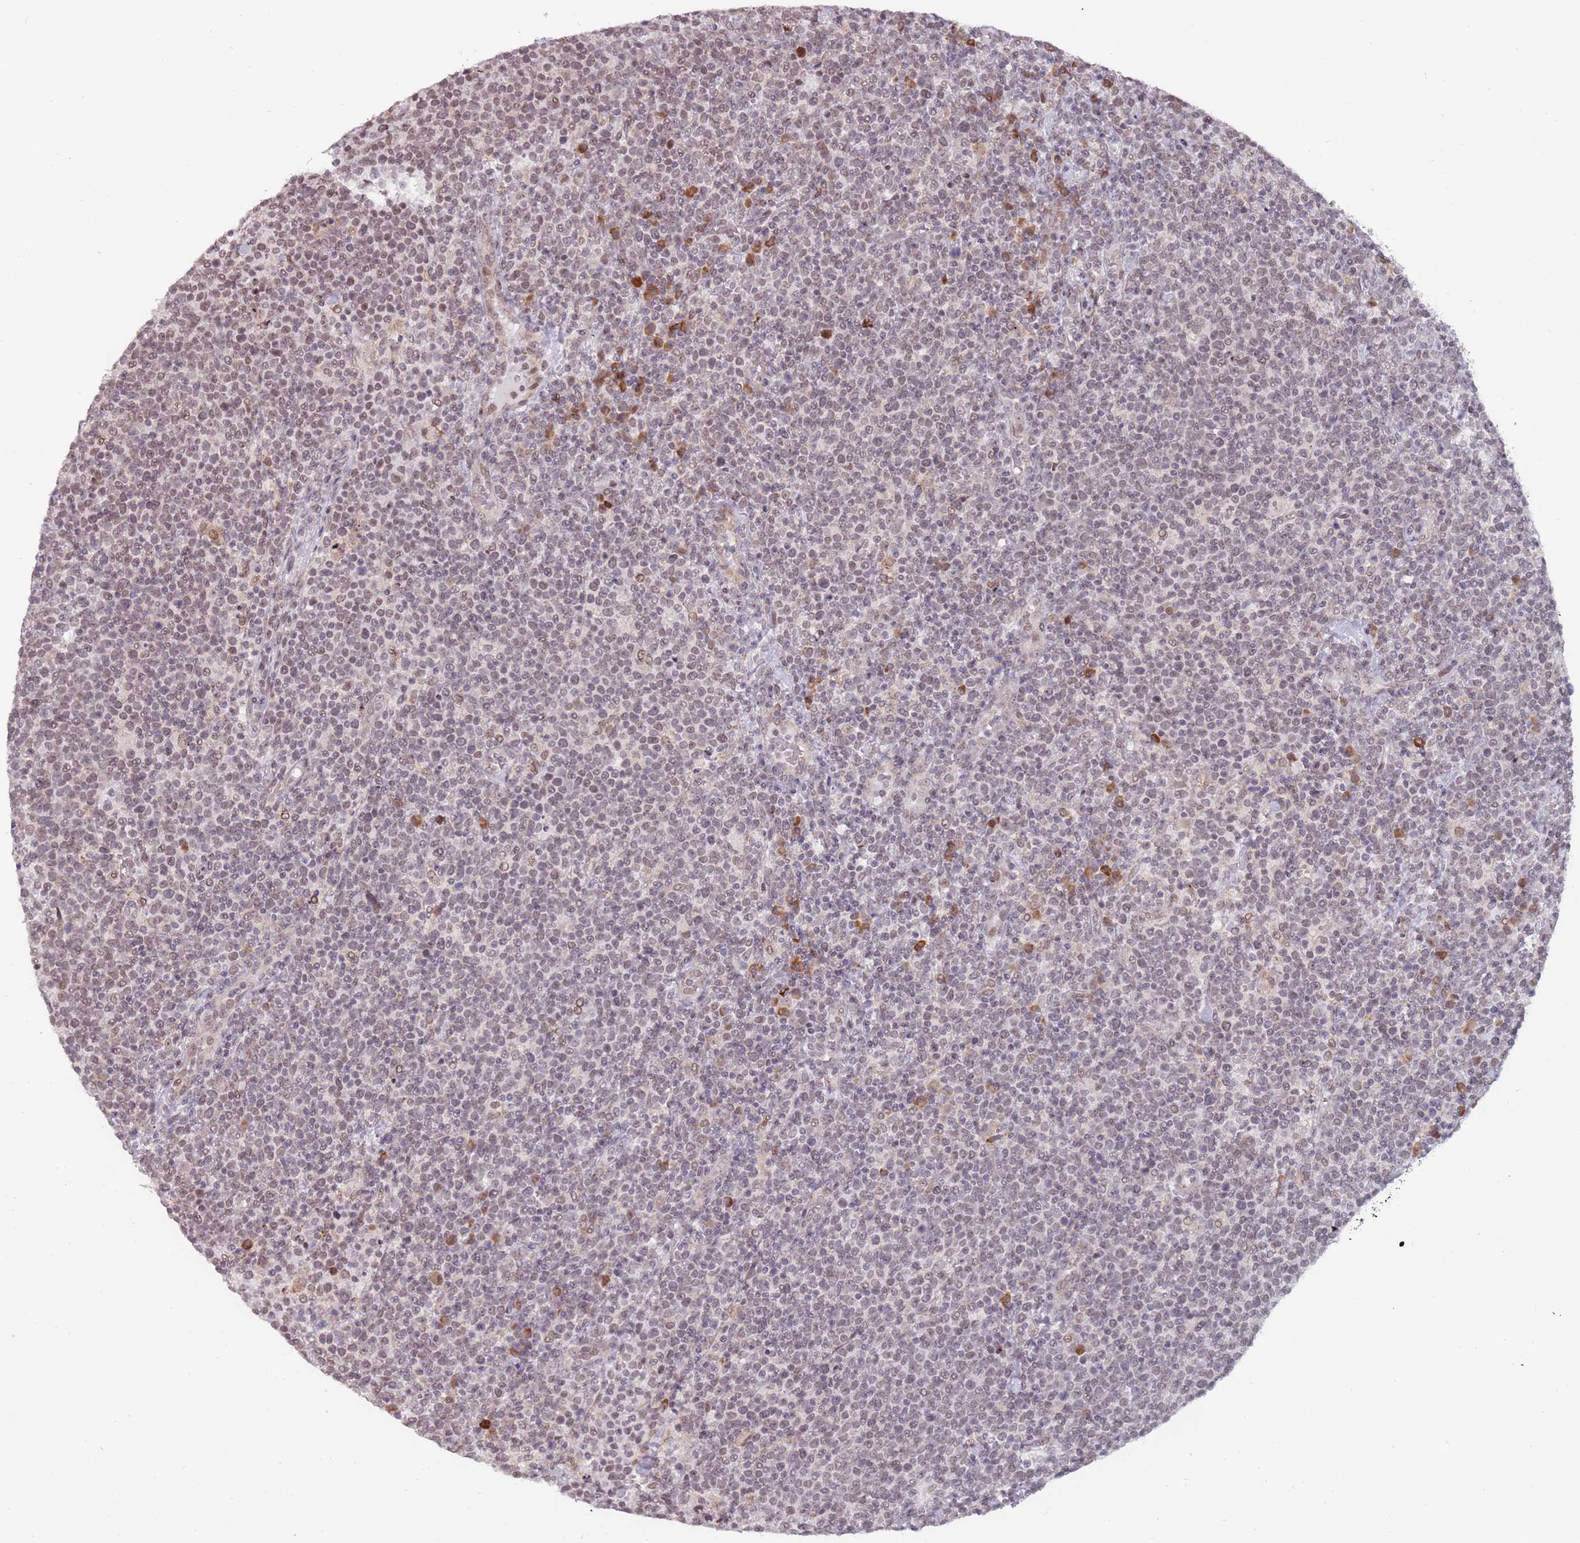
{"staining": {"intensity": "weak", "quantity": "25%-75%", "location": "nuclear"}, "tissue": "lymphoma", "cell_type": "Tumor cells", "image_type": "cancer", "snomed": [{"axis": "morphology", "description": "Malignant lymphoma, non-Hodgkin's type, High grade"}, {"axis": "topography", "description": "Lymph node"}], "caption": "Immunohistochemical staining of lymphoma reveals low levels of weak nuclear protein expression in approximately 25%-75% of tumor cells. The staining was performed using DAB, with brown indicating positive protein expression. Nuclei are stained blue with hematoxylin.", "gene": "BARD1", "patient": {"sex": "male", "age": 61}}